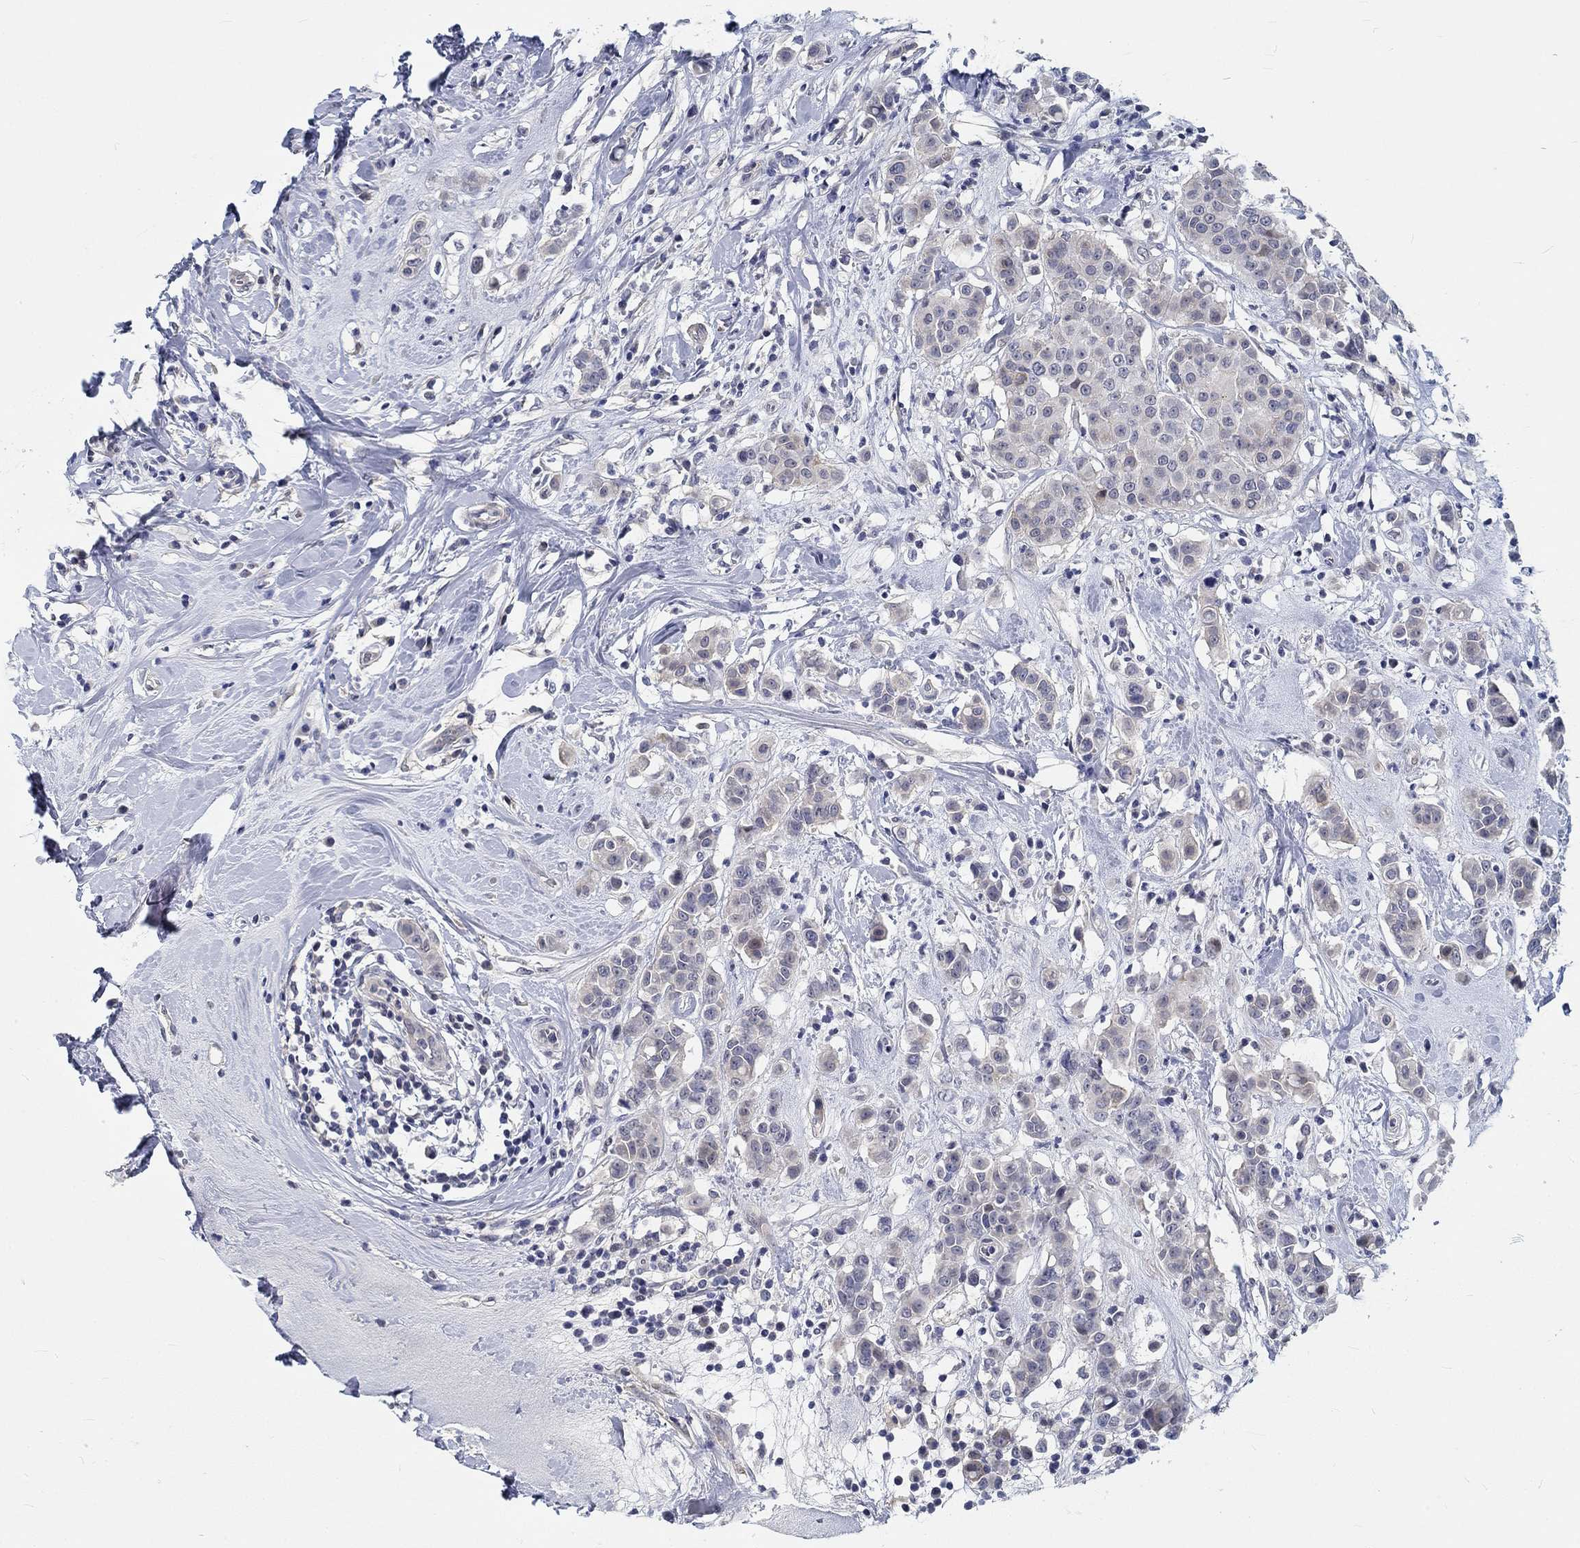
{"staining": {"intensity": "negative", "quantity": "none", "location": "none"}, "tissue": "breast cancer", "cell_type": "Tumor cells", "image_type": "cancer", "snomed": [{"axis": "morphology", "description": "Duct carcinoma"}, {"axis": "topography", "description": "Breast"}], "caption": "The image shows no staining of tumor cells in invasive ductal carcinoma (breast). (DAB immunohistochemistry (IHC) with hematoxylin counter stain).", "gene": "MYBPC1", "patient": {"sex": "female", "age": 27}}